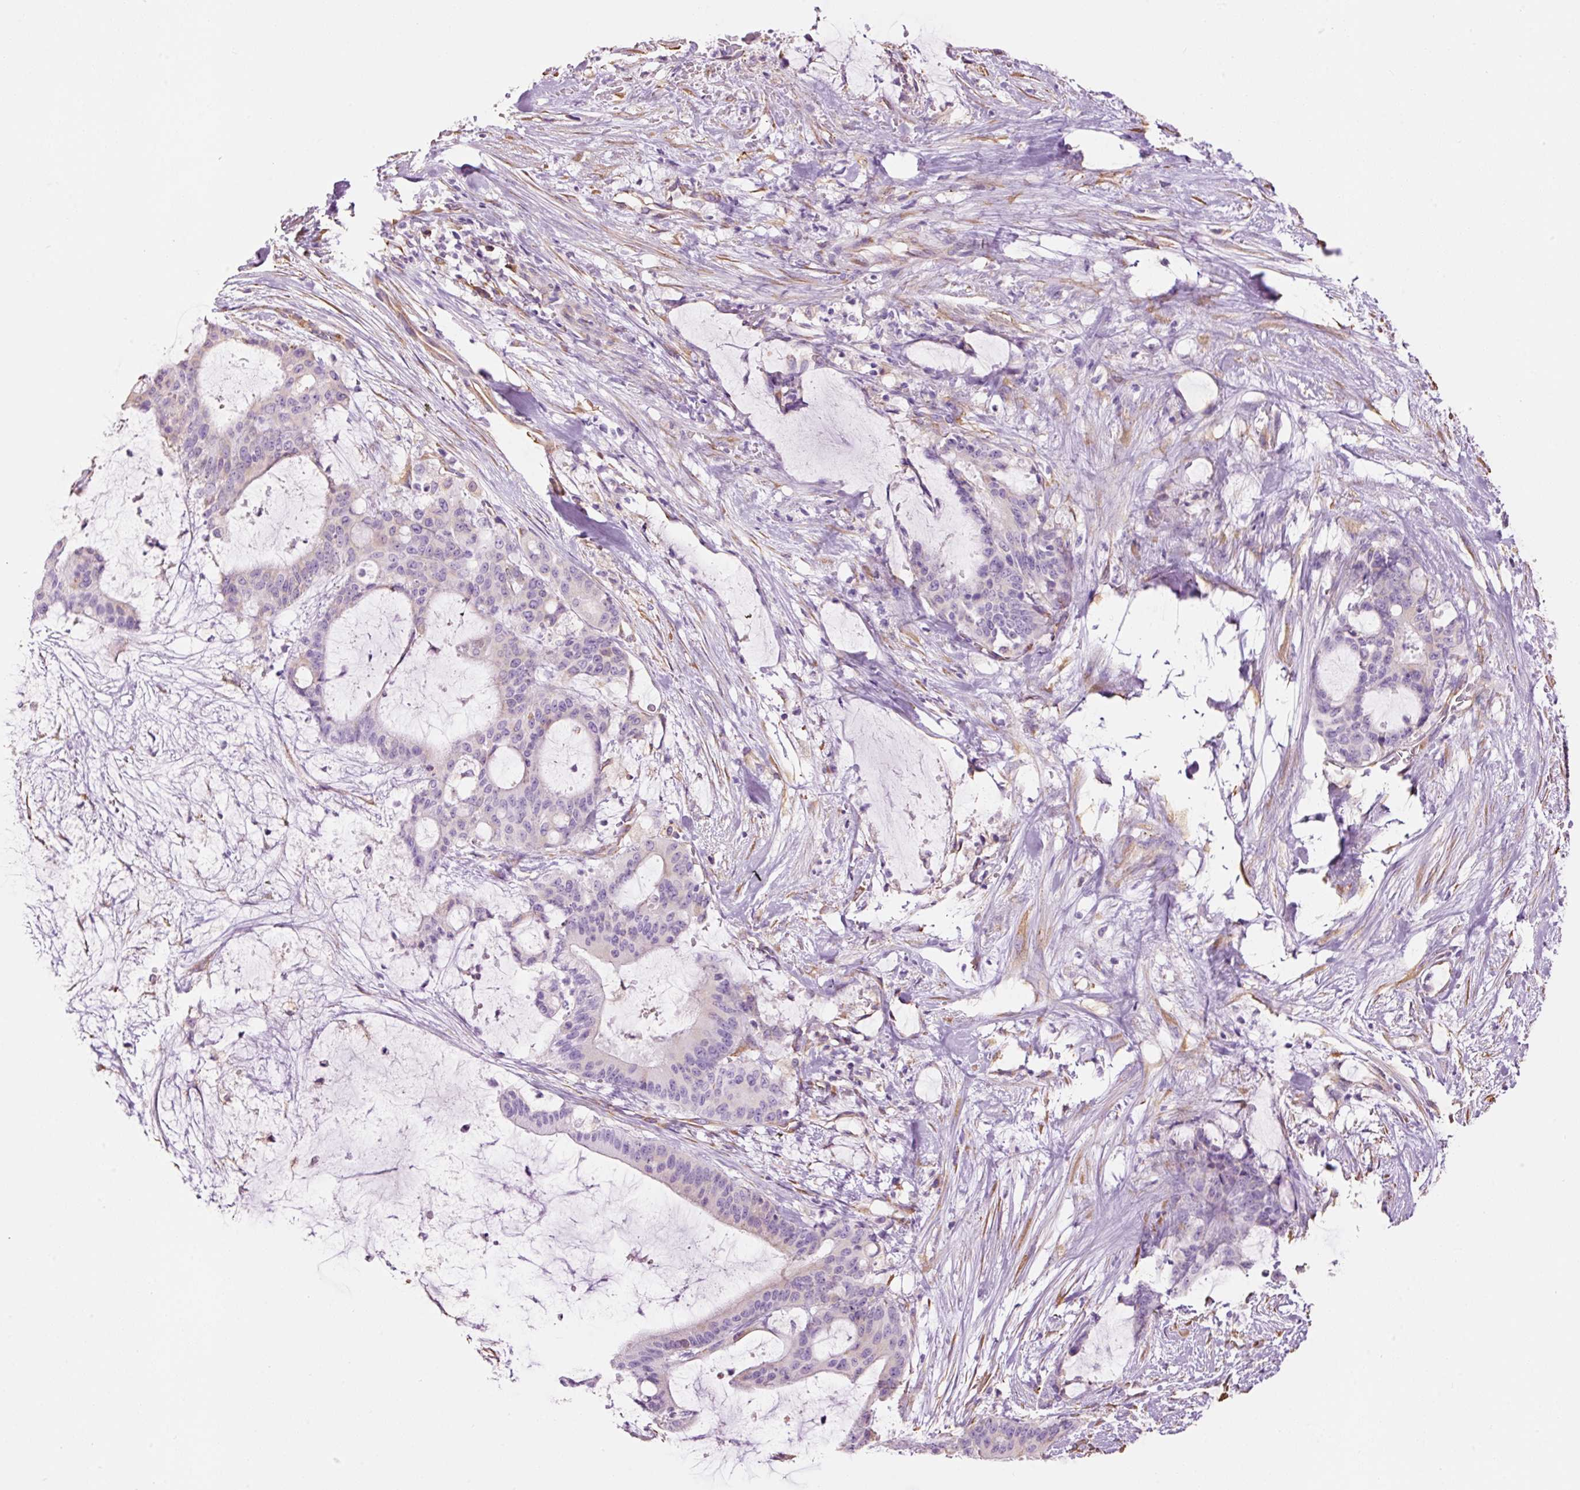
{"staining": {"intensity": "negative", "quantity": "none", "location": "none"}, "tissue": "liver cancer", "cell_type": "Tumor cells", "image_type": "cancer", "snomed": [{"axis": "morphology", "description": "Normal tissue, NOS"}, {"axis": "morphology", "description": "Cholangiocarcinoma"}, {"axis": "topography", "description": "Liver"}, {"axis": "topography", "description": "Peripheral nerve tissue"}], "caption": "An immunohistochemistry (IHC) image of liver cancer is shown. There is no staining in tumor cells of liver cancer.", "gene": "GCG", "patient": {"sex": "female", "age": 73}}